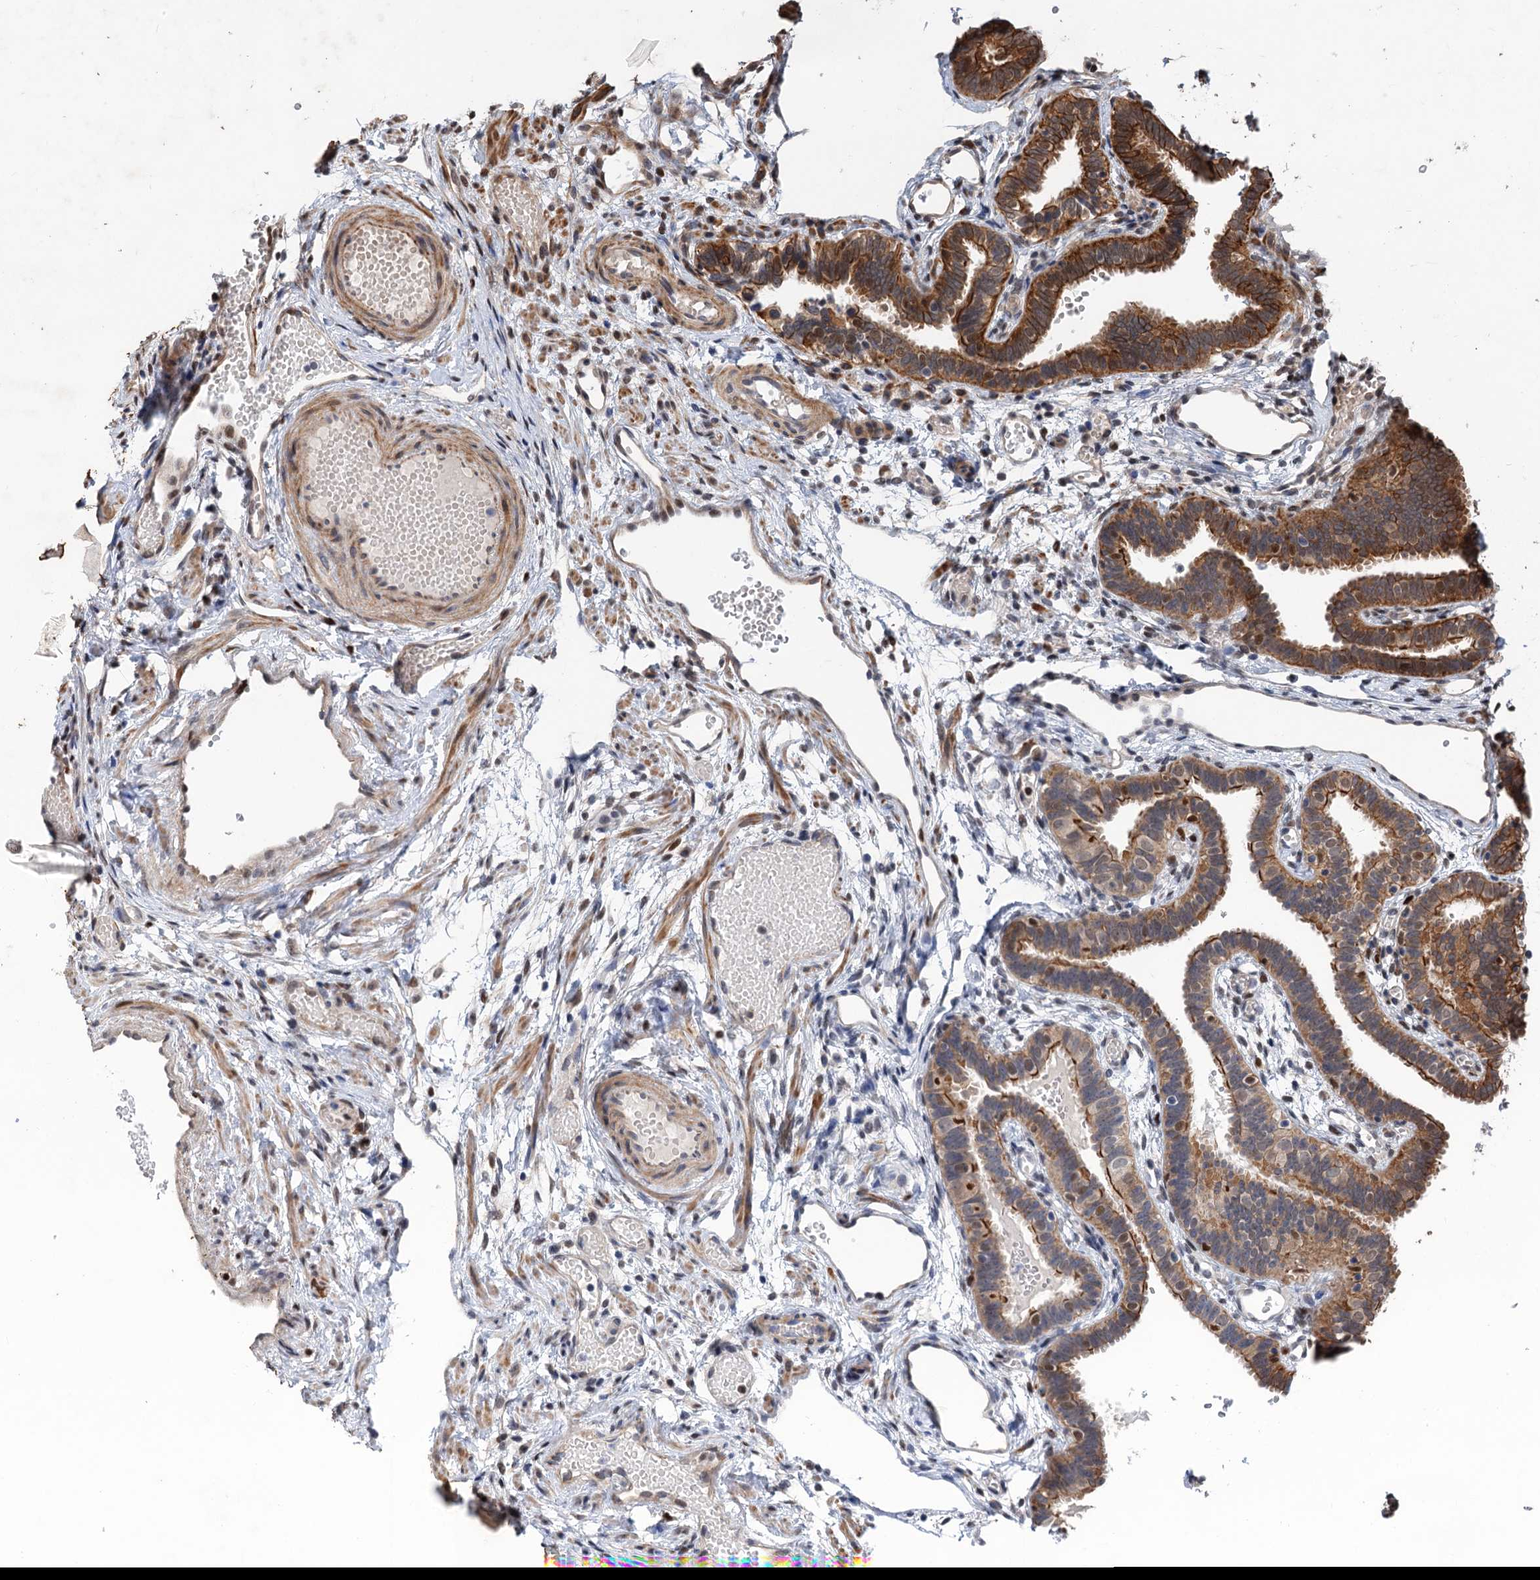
{"staining": {"intensity": "moderate", "quantity": "25%-75%", "location": "cytoplasmic/membranous,nuclear"}, "tissue": "fallopian tube", "cell_type": "Glandular cells", "image_type": "normal", "snomed": [{"axis": "morphology", "description": "Normal tissue, NOS"}, {"axis": "topography", "description": "Fallopian tube"}], "caption": "Normal fallopian tube was stained to show a protein in brown. There is medium levels of moderate cytoplasmic/membranous,nuclear expression in approximately 25%-75% of glandular cells. (brown staining indicates protein expression, while blue staining denotes nuclei).", "gene": "TTC31", "patient": {"sex": "female", "age": 37}}